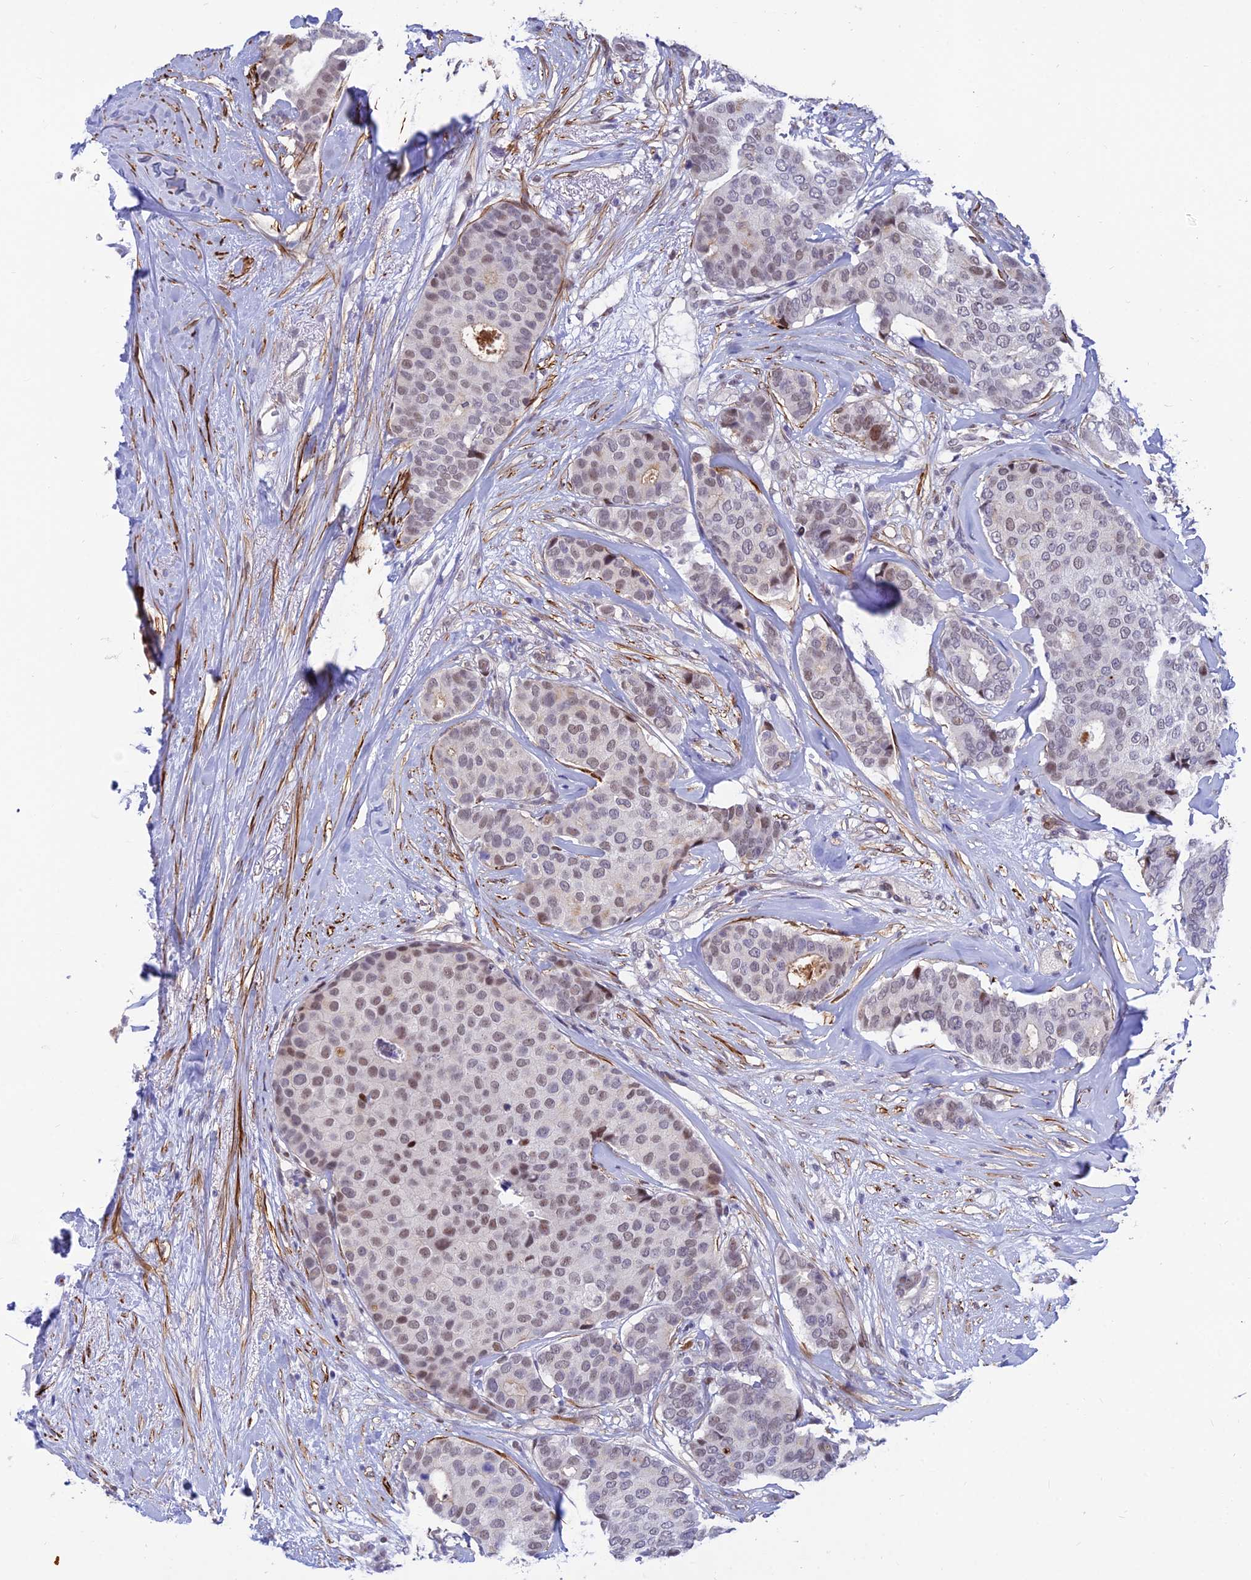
{"staining": {"intensity": "moderate", "quantity": "<25%", "location": "nuclear"}, "tissue": "breast cancer", "cell_type": "Tumor cells", "image_type": "cancer", "snomed": [{"axis": "morphology", "description": "Duct carcinoma"}, {"axis": "topography", "description": "Breast"}], "caption": "Breast invasive ductal carcinoma was stained to show a protein in brown. There is low levels of moderate nuclear expression in about <25% of tumor cells.", "gene": "CLK4", "patient": {"sex": "female", "age": 75}}